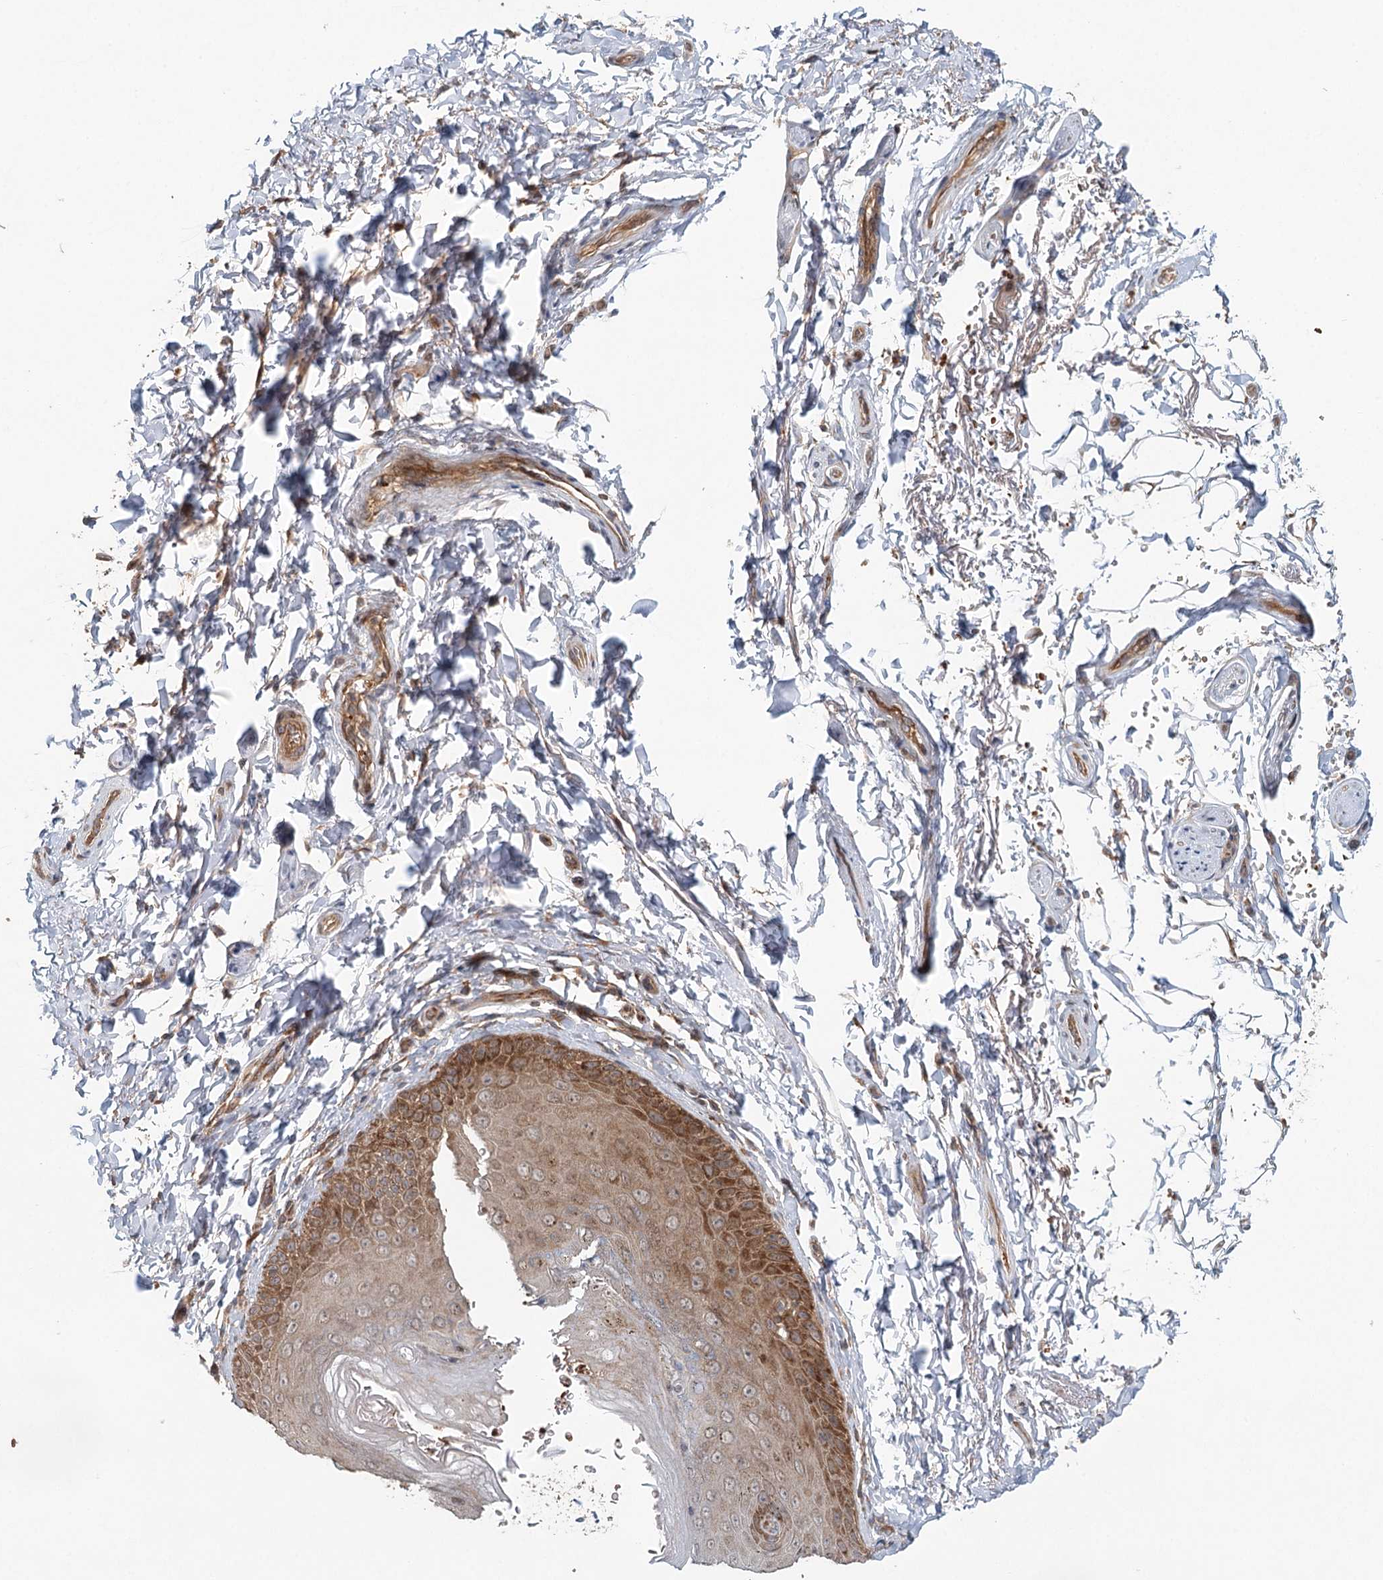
{"staining": {"intensity": "moderate", "quantity": ">75%", "location": "cytoplasmic/membranous"}, "tissue": "skin", "cell_type": "Epidermal cells", "image_type": "normal", "snomed": [{"axis": "morphology", "description": "Normal tissue, NOS"}, {"axis": "topography", "description": "Anal"}], "caption": "Benign skin shows moderate cytoplasmic/membranous positivity in about >75% of epidermal cells.", "gene": "ENSG00000273217", "patient": {"sex": "male", "age": 44}}